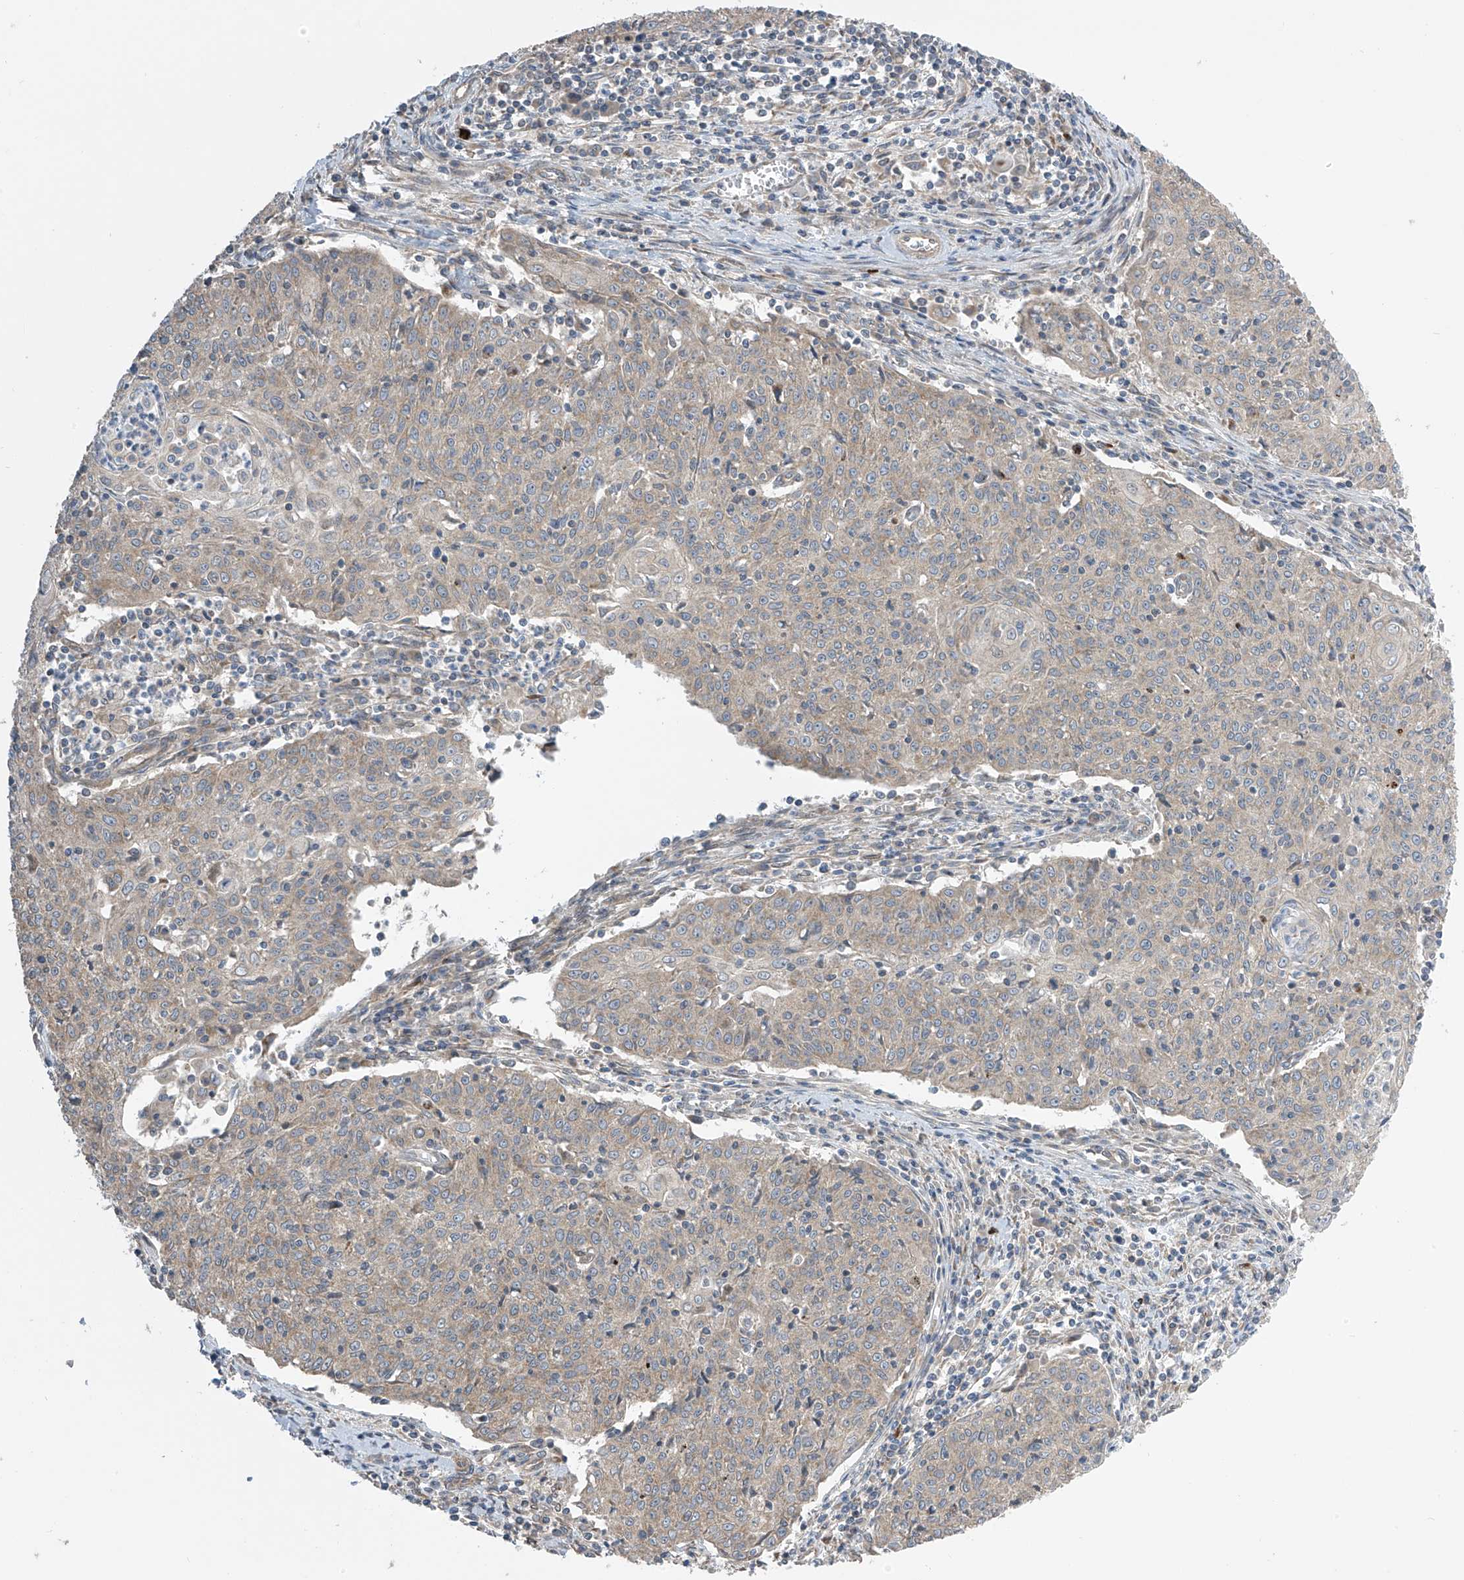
{"staining": {"intensity": "weak", "quantity": "25%-75%", "location": "cytoplasmic/membranous"}, "tissue": "cervical cancer", "cell_type": "Tumor cells", "image_type": "cancer", "snomed": [{"axis": "morphology", "description": "Squamous cell carcinoma, NOS"}, {"axis": "topography", "description": "Cervix"}], "caption": "This is an image of IHC staining of squamous cell carcinoma (cervical), which shows weak expression in the cytoplasmic/membranous of tumor cells.", "gene": "PNPT1", "patient": {"sex": "female", "age": 48}}